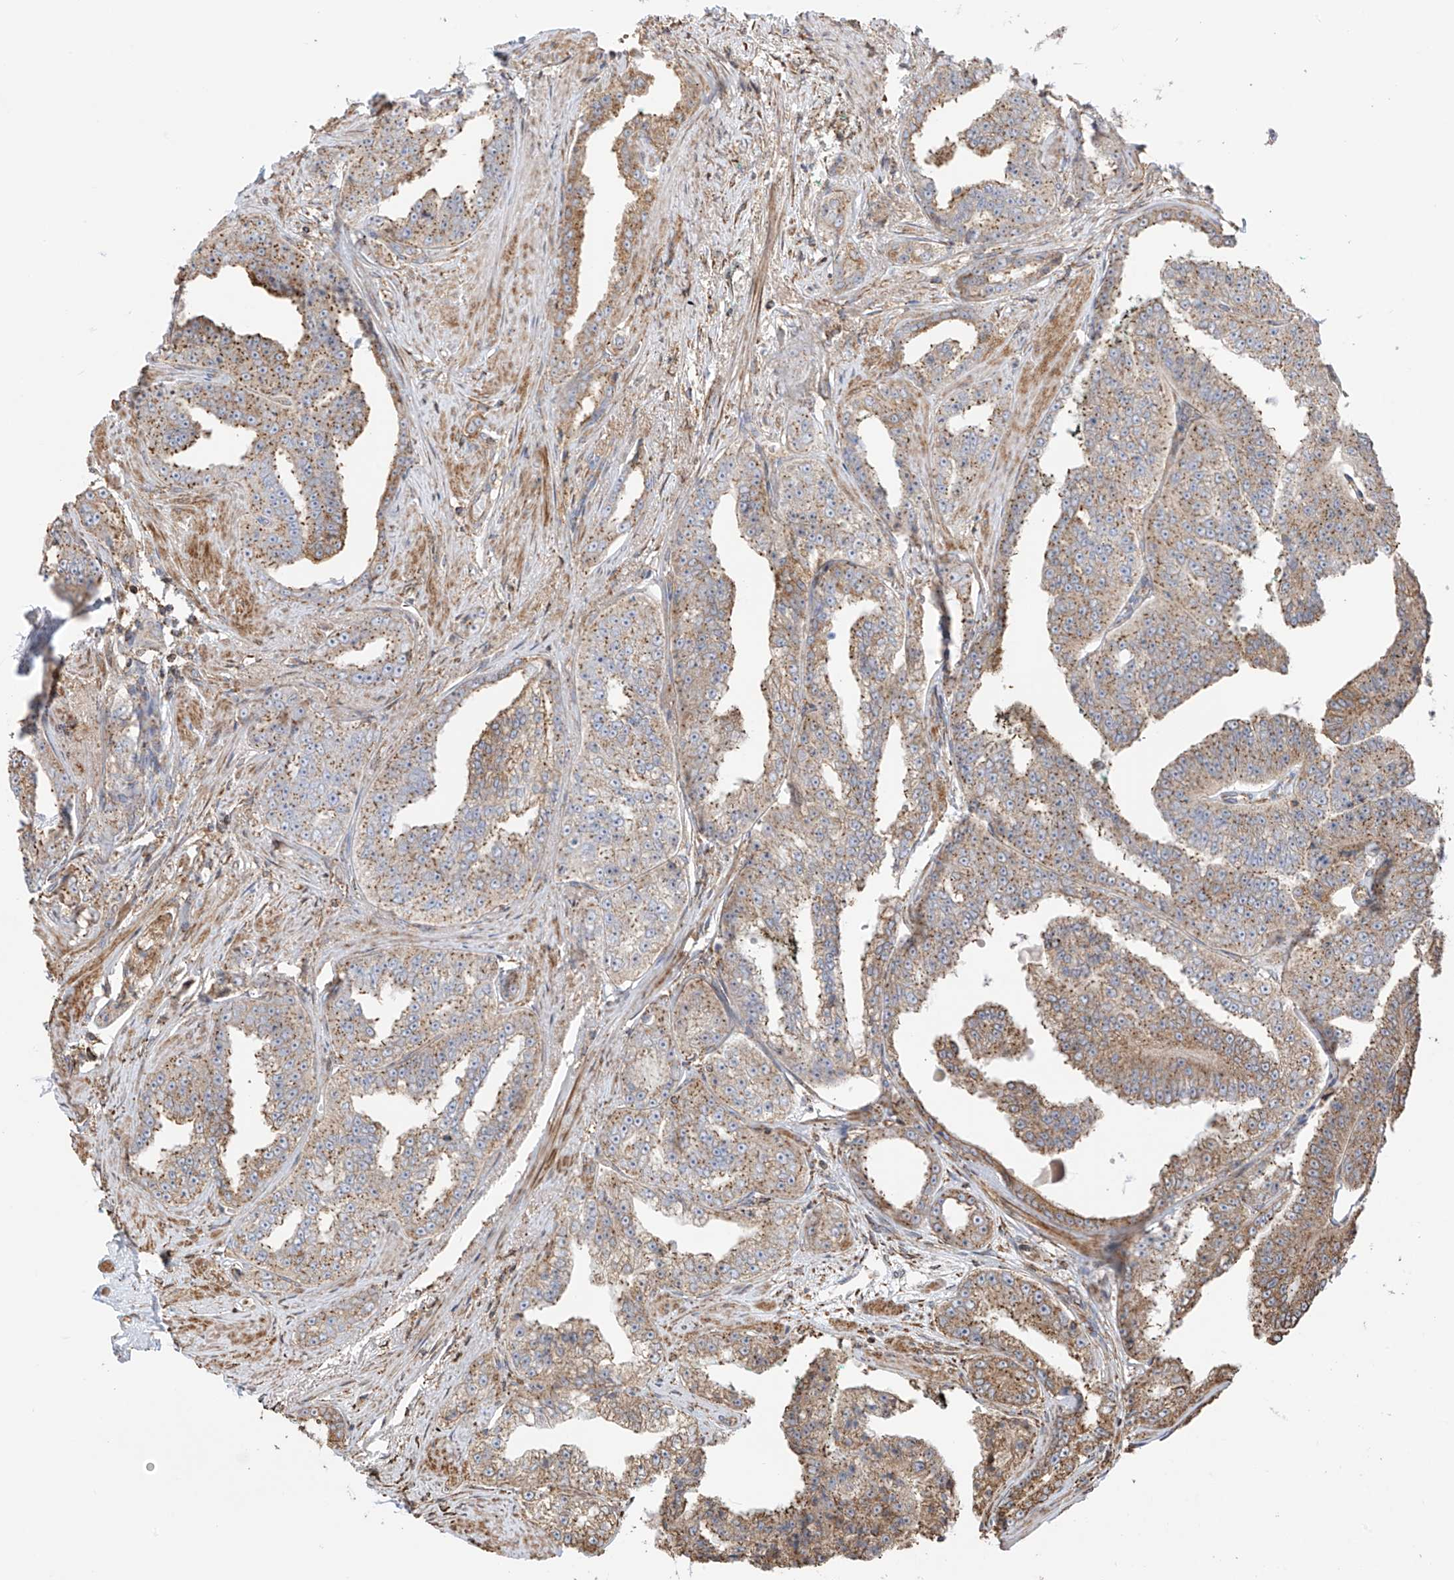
{"staining": {"intensity": "moderate", "quantity": ">75%", "location": "cytoplasmic/membranous"}, "tissue": "prostate cancer", "cell_type": "Tumor cells", "image_type": "cancer", "snomed": [{"axis": "morphology", "description": "Adenocarcinoma, High grade"}, {"axis": "topography", "description": "Prostate"}], "caption": "Immunohistochemistry histopathology image of adenocarcinoma (high-grade) (prostate) stained for a protein (brown), which displays medium levels of moderate cytoplasmic/membranous expression in about >75% of tumor cells.", "gene": "XKR3", "patient": {"sex": "male", "age": 71}}